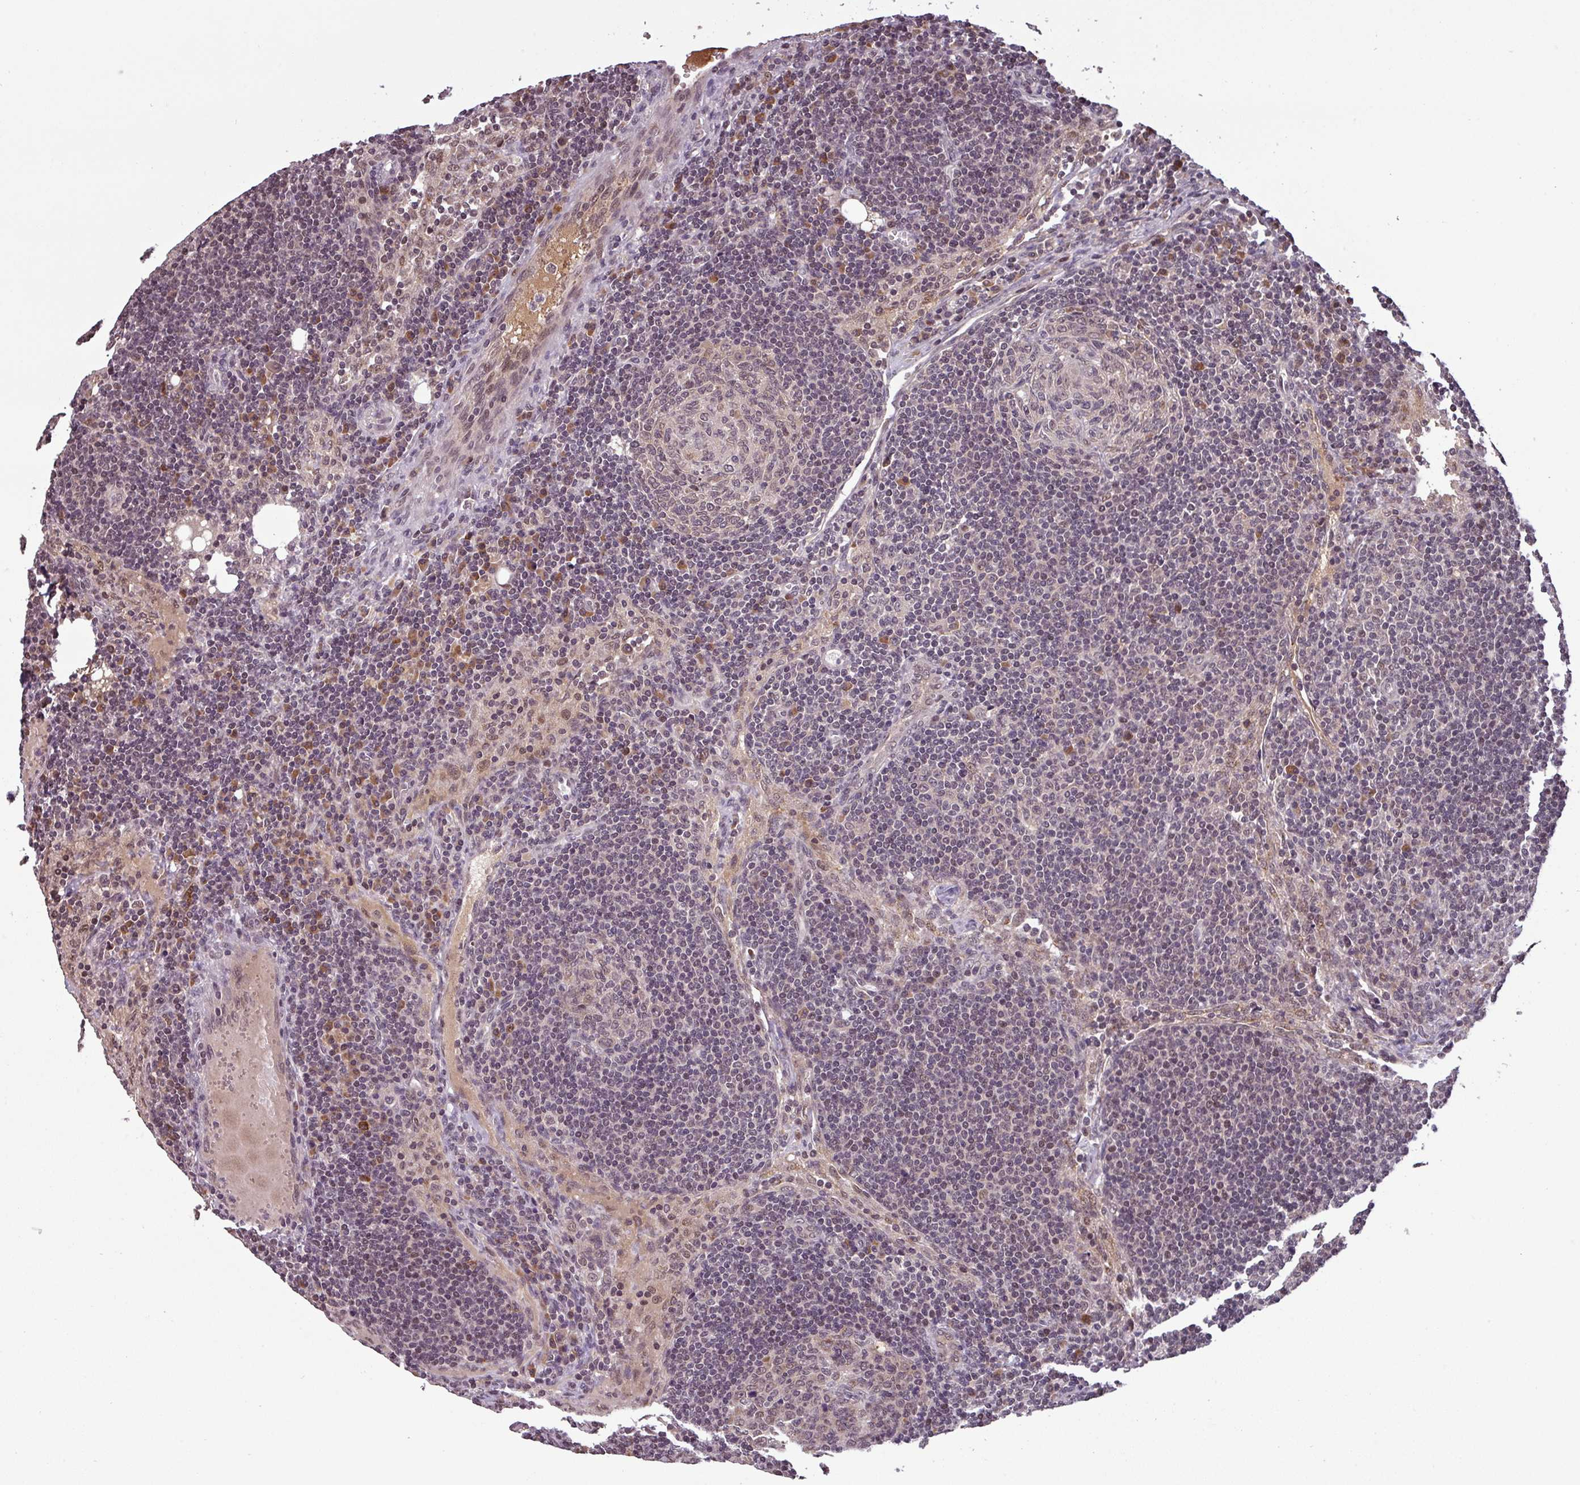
{"staining": {"intensity": "weak", "quantity": "<25%", "location": "nuclear"}, "tissue": "lymph node", "cell_type": "Germinal center cells", "image_type": "normal", "snomed": [{"axis": "morphology", "description": "Normal tissue, NOS"}, {"axis": "topography", "description": "Lymph node"}], "caption": "The immunohistochemistry histopathology image has no significant expression in germinal center cells of lymph node.", "gene": "NOB1", "patient": {"sex": "female", "age": 73}}